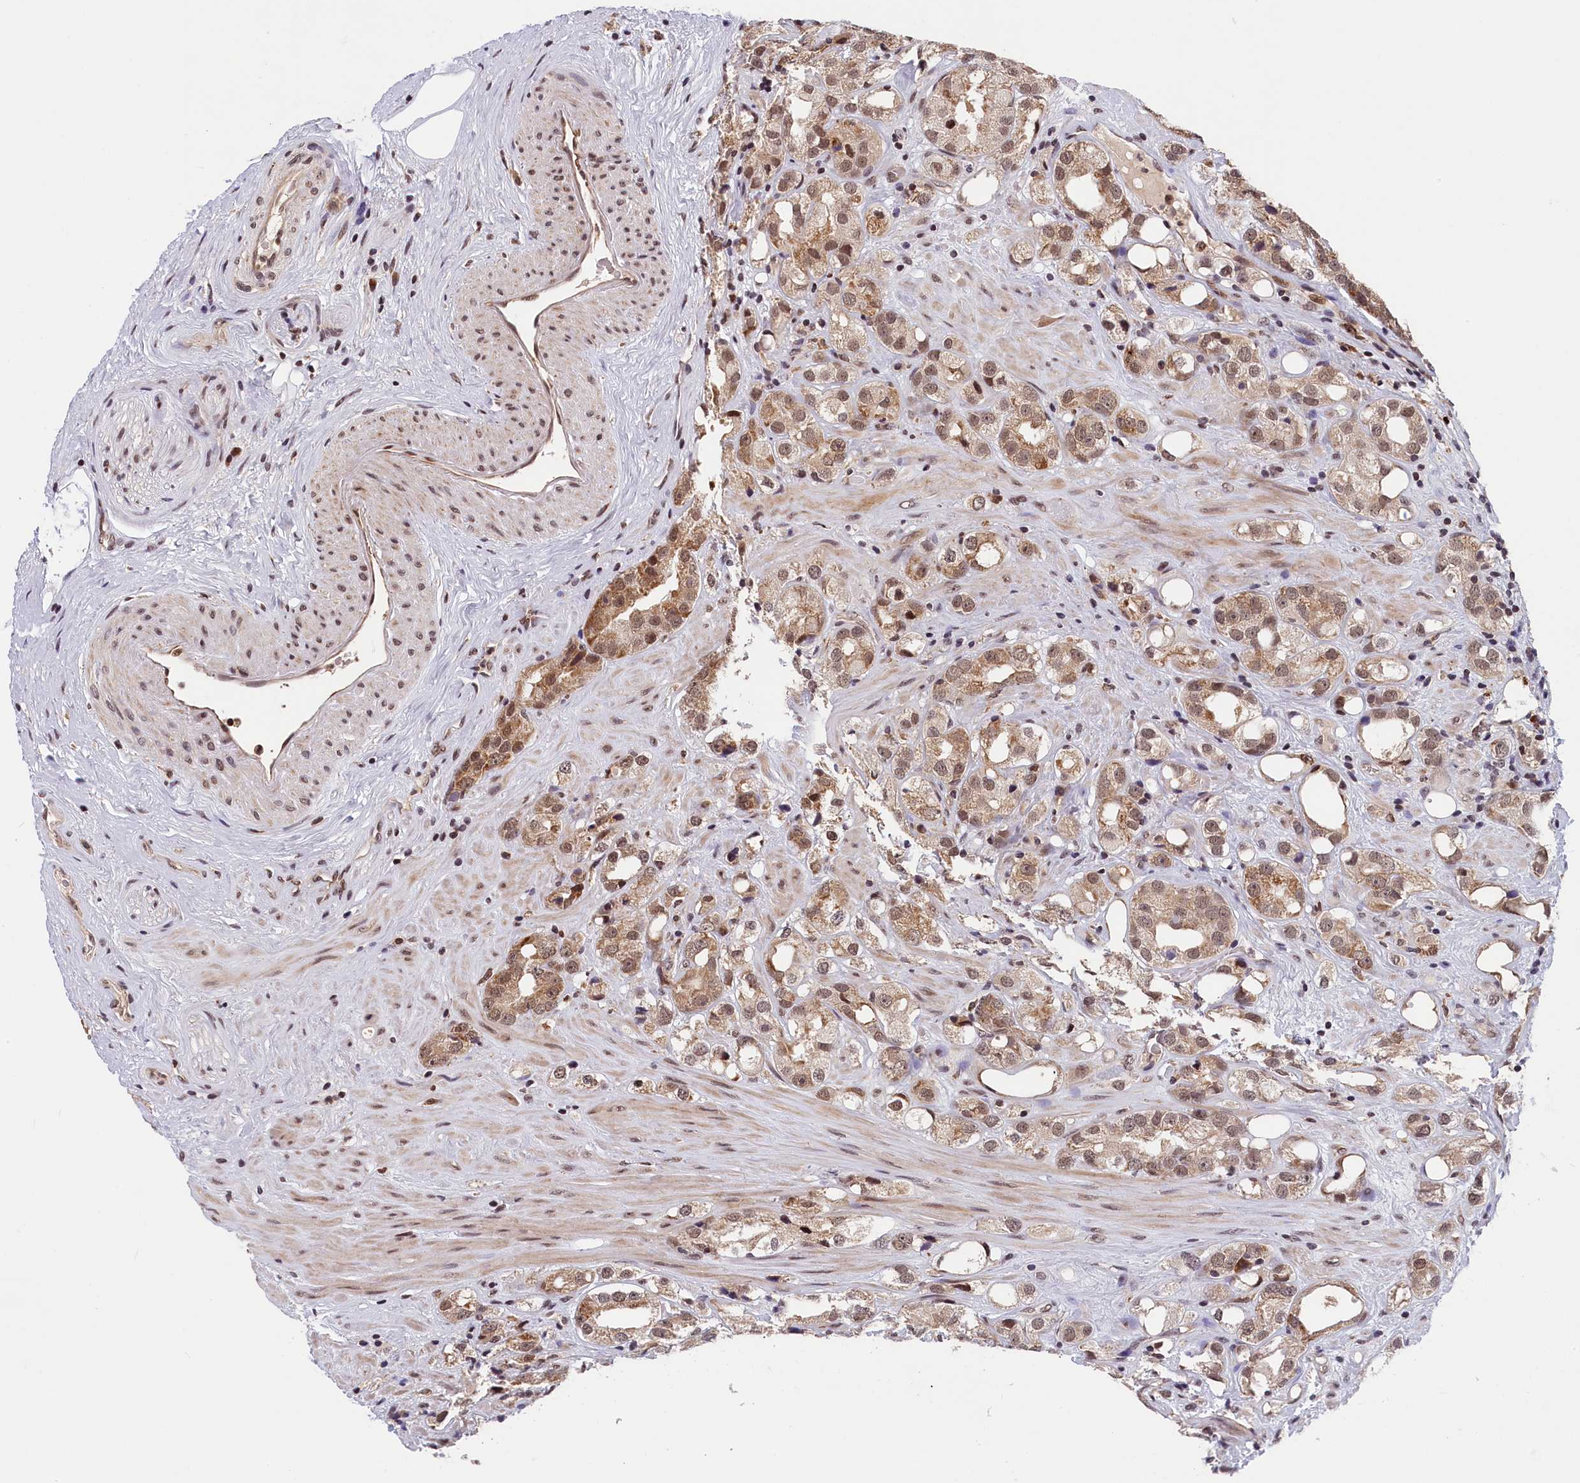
{"staining": {"intensity": "moderate", "quantity": ">75%", "location": "cytoplasmic/membranous,nuclear"}, "tissue": "prostate cancer", "cell_type": "Tumor cells", "image_type": "cancer", "snomed": [{"axis": "morphology", "description": "Adenocarcinoma, NOS"}, {"axis": "topography", "description": "Prostate"}], "caption": "High-power microscopy captured an immunohistochemistry histopathology image of adenocarcinoma (prostate), revealing moderate cytoplasmic/membranous and nuclear staining in approximately >75% of tumor cells. Immunohistochemistry stains the protein of interest in brown and the nuclei are stained blue.", "gene": "KCNK6", "patient": {"sex": "male", "age": 79}}